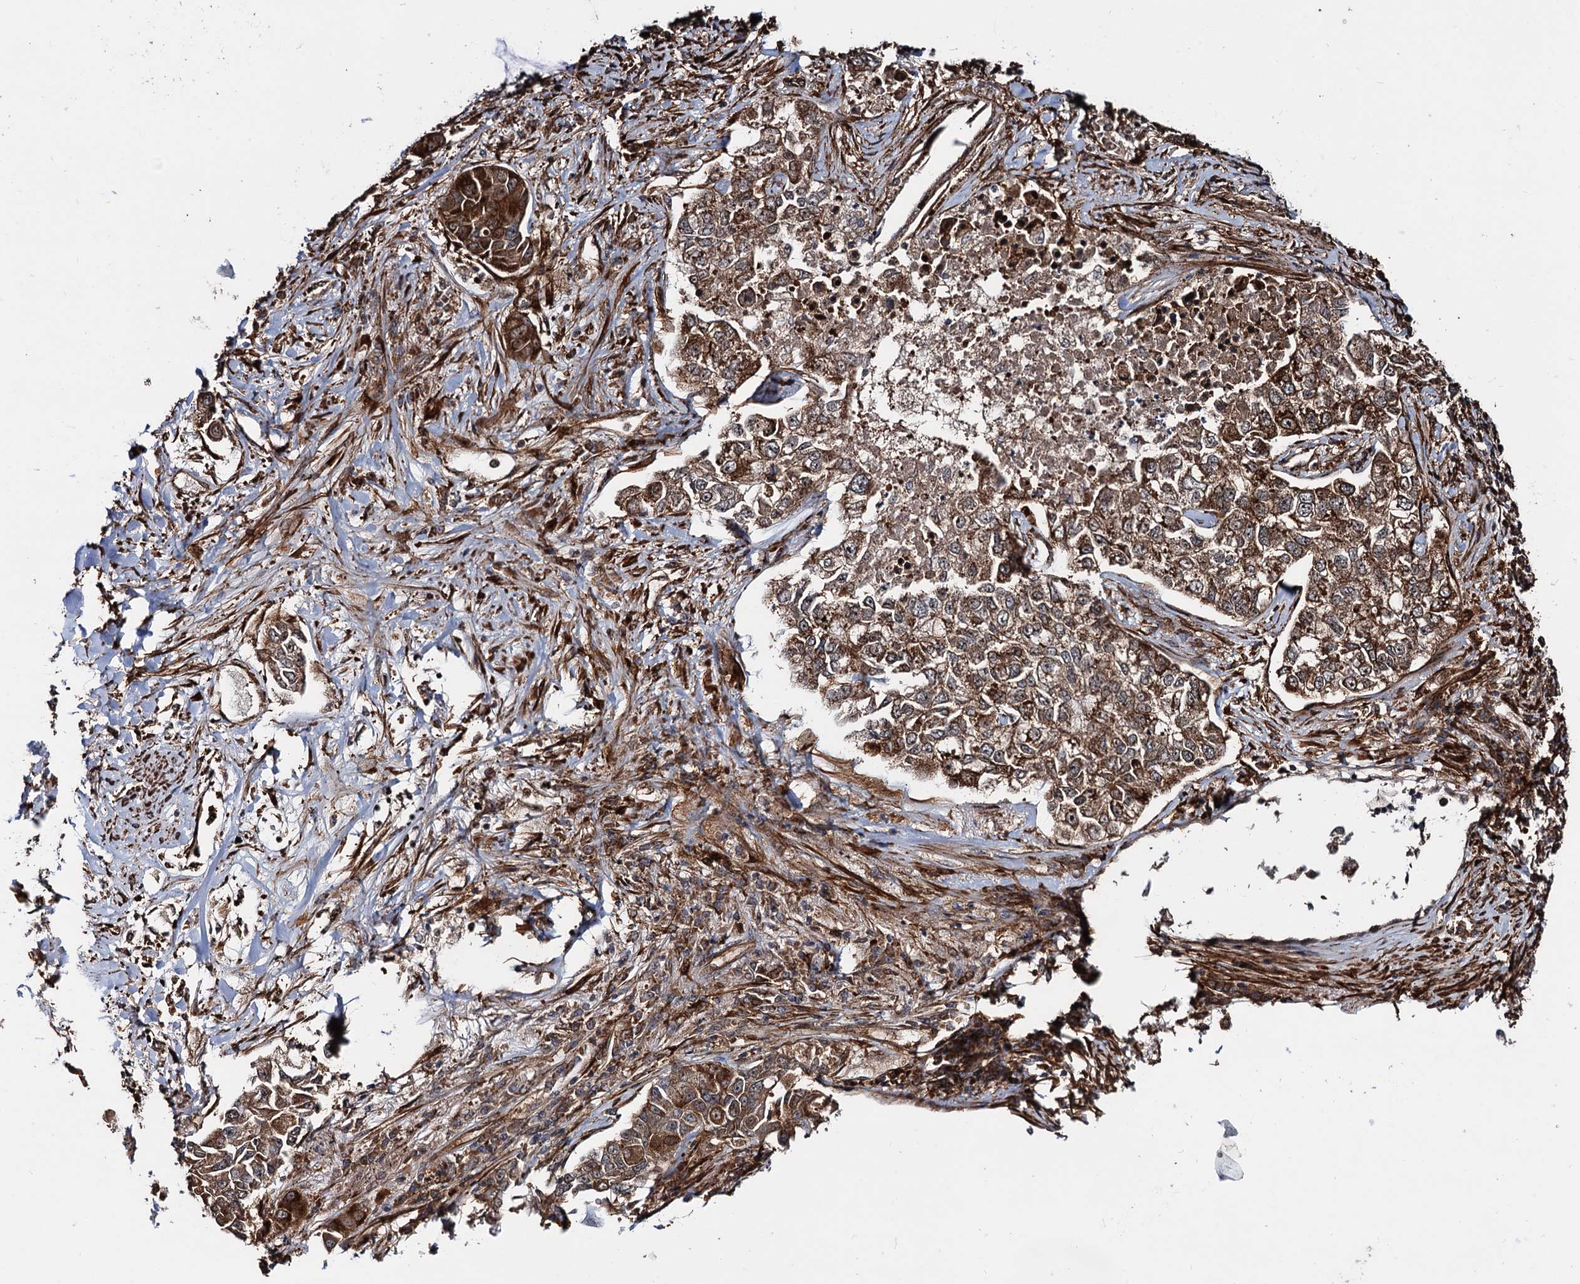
{"staining": {"intensity": "strong", "quantity": ">75%", "location": "cytoplasmic/membranous"}, "tissue": "lung cancer", "cell_type": "Tumor cells", "image_type": "cancer", "snomed": [{"axis": "morphology", "description": "Adenocarcinoma, NOS"}, {"axis": "topography", "description": "Lung"}], "caption": "Immunohistochemical staining of lung cancer reveals strong cytoplasmic/membranous protein expression in about >75% of tumor cells.", "gene": "SNRNP25", "patient": {"sex": "male", "age": 49}}